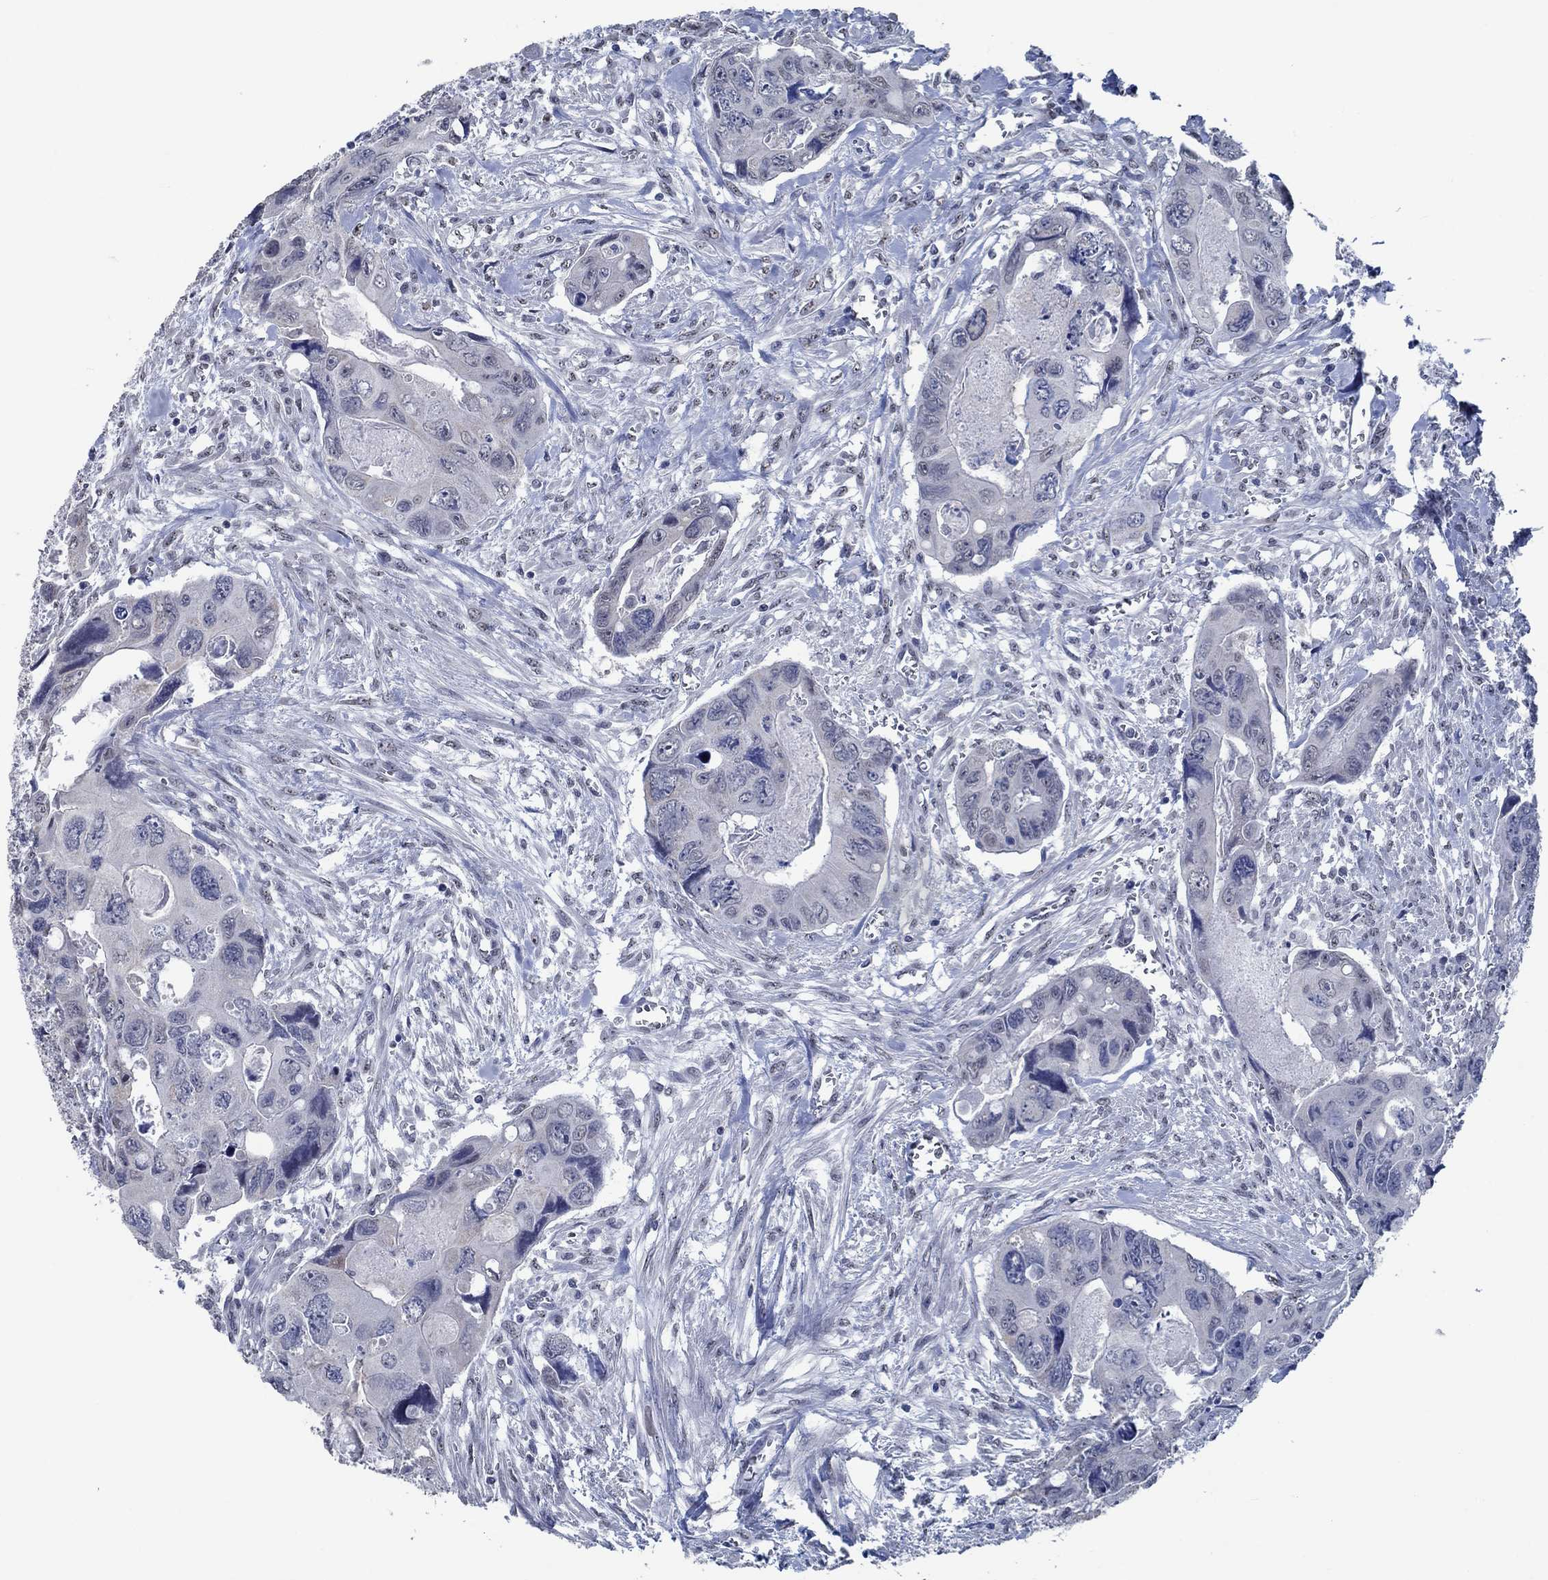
{"staining": {"intensity": "negative", "quantity": "none", "location": "none"}, "tissue": "colorectal cancer", "cell_type": "Tumor cells", "image_type": "cancer", "snomed": [{"axis": "morphology", "description": "Adenocarcinoma, NOS"}, {"axis": "topography", "description": "Rectum"}], "caption": "This is an immunohistochemistry (IHC) image of human colorectal adenocarcinoma. There is no expression in tumor cells.", "gene": "OBSCN", "patient": {"sex": "male", "age": 62}}